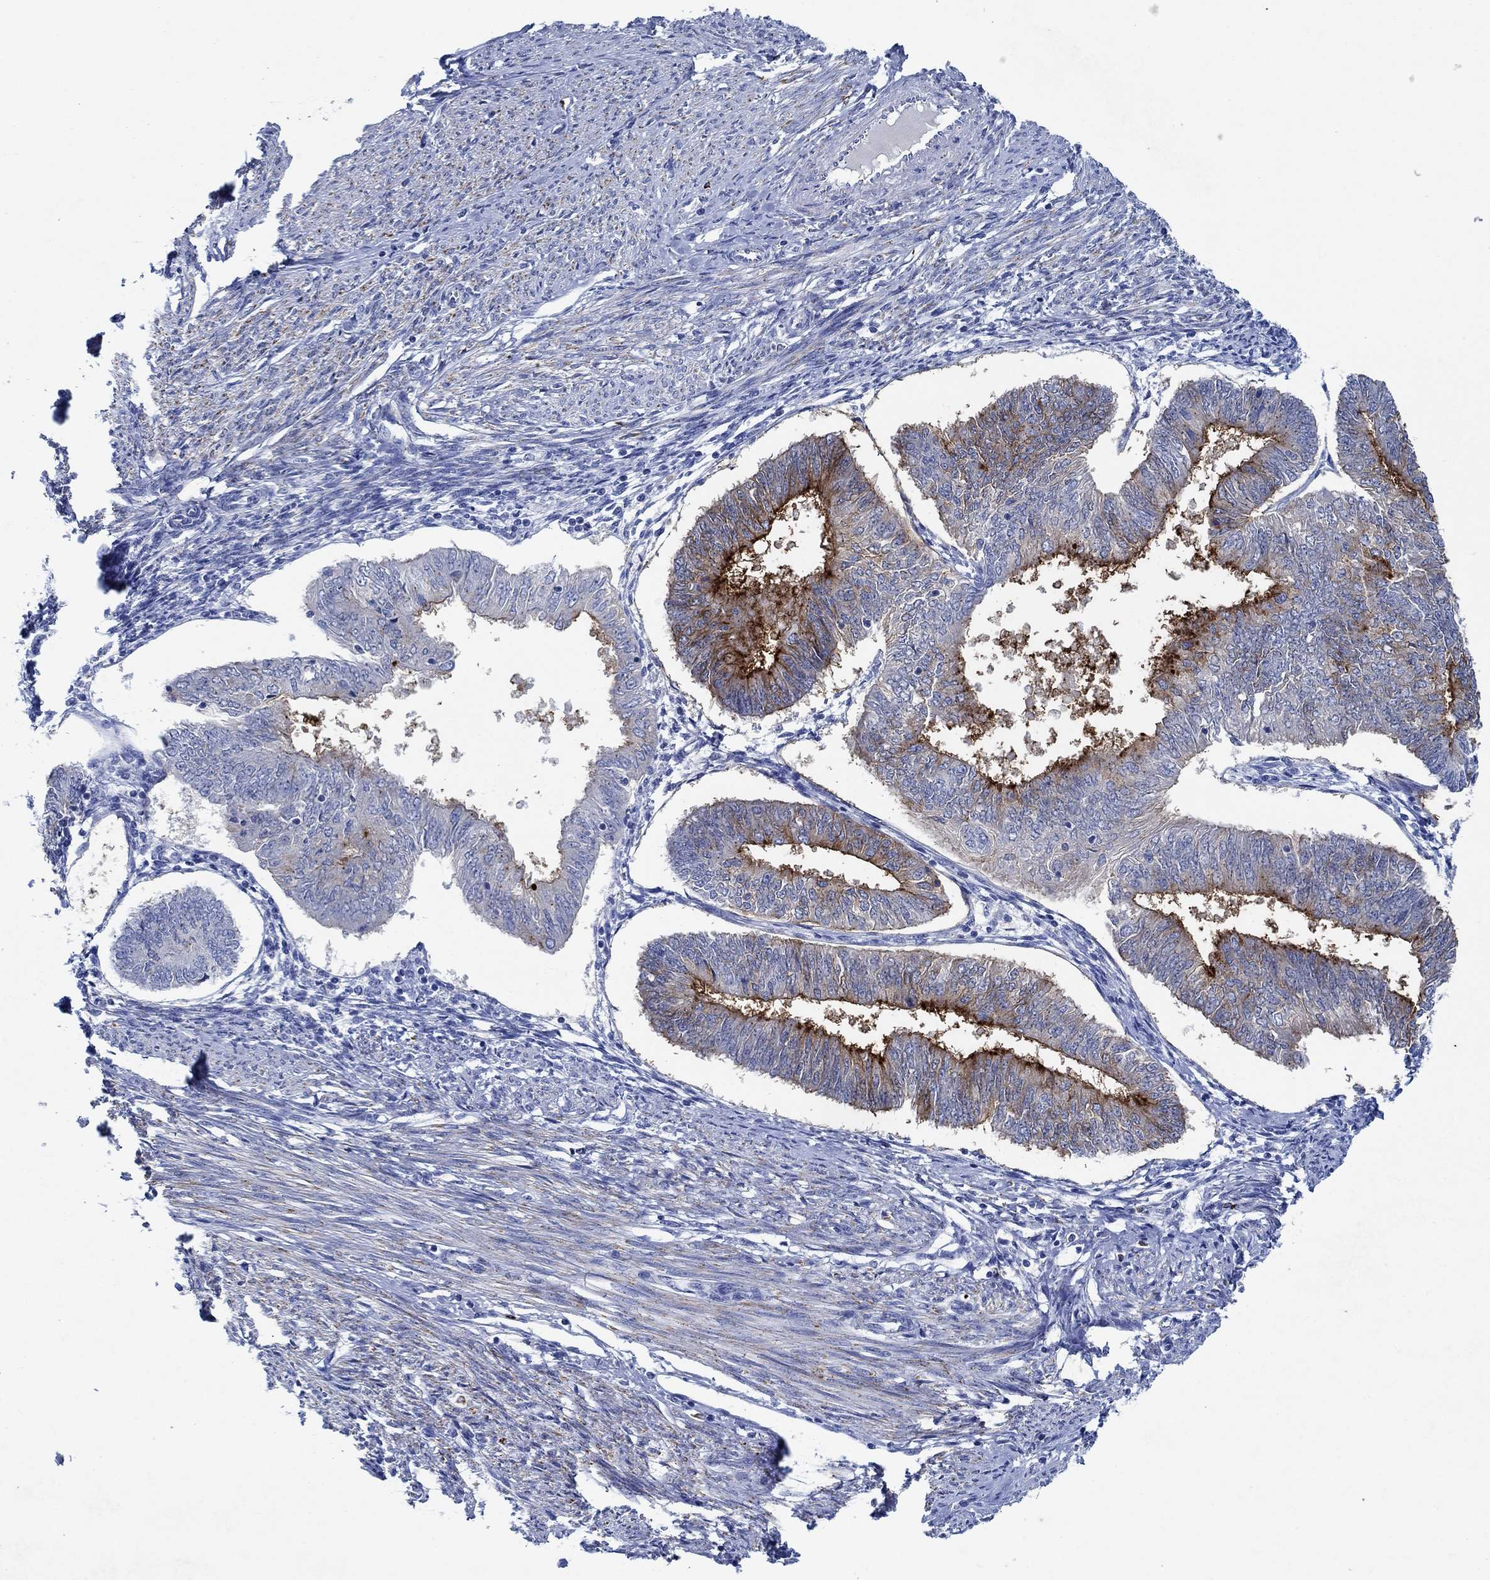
{"staining": {"intensity": "strong", "quantity": "25%-75%", "location": "cytoplasmic/membranous"}, "tissue": "endometrial cancer", "cell_type": "Tumor cells", "image_type": "cancer", "snomed": [{"axis": "morphology", "description": "Adenocarcinoma, NOS"}, {"axis": "topography", "description": "Endometrium"}], "caption": "This is an image of immunohistochemistry staining of endometrial cancer (adenocarcinoma), which shows strong positivity in the cytoplasmic/membranous of tumor cells.", "gene": "CPM", "patient": {"sex": "female", "age": 58}}